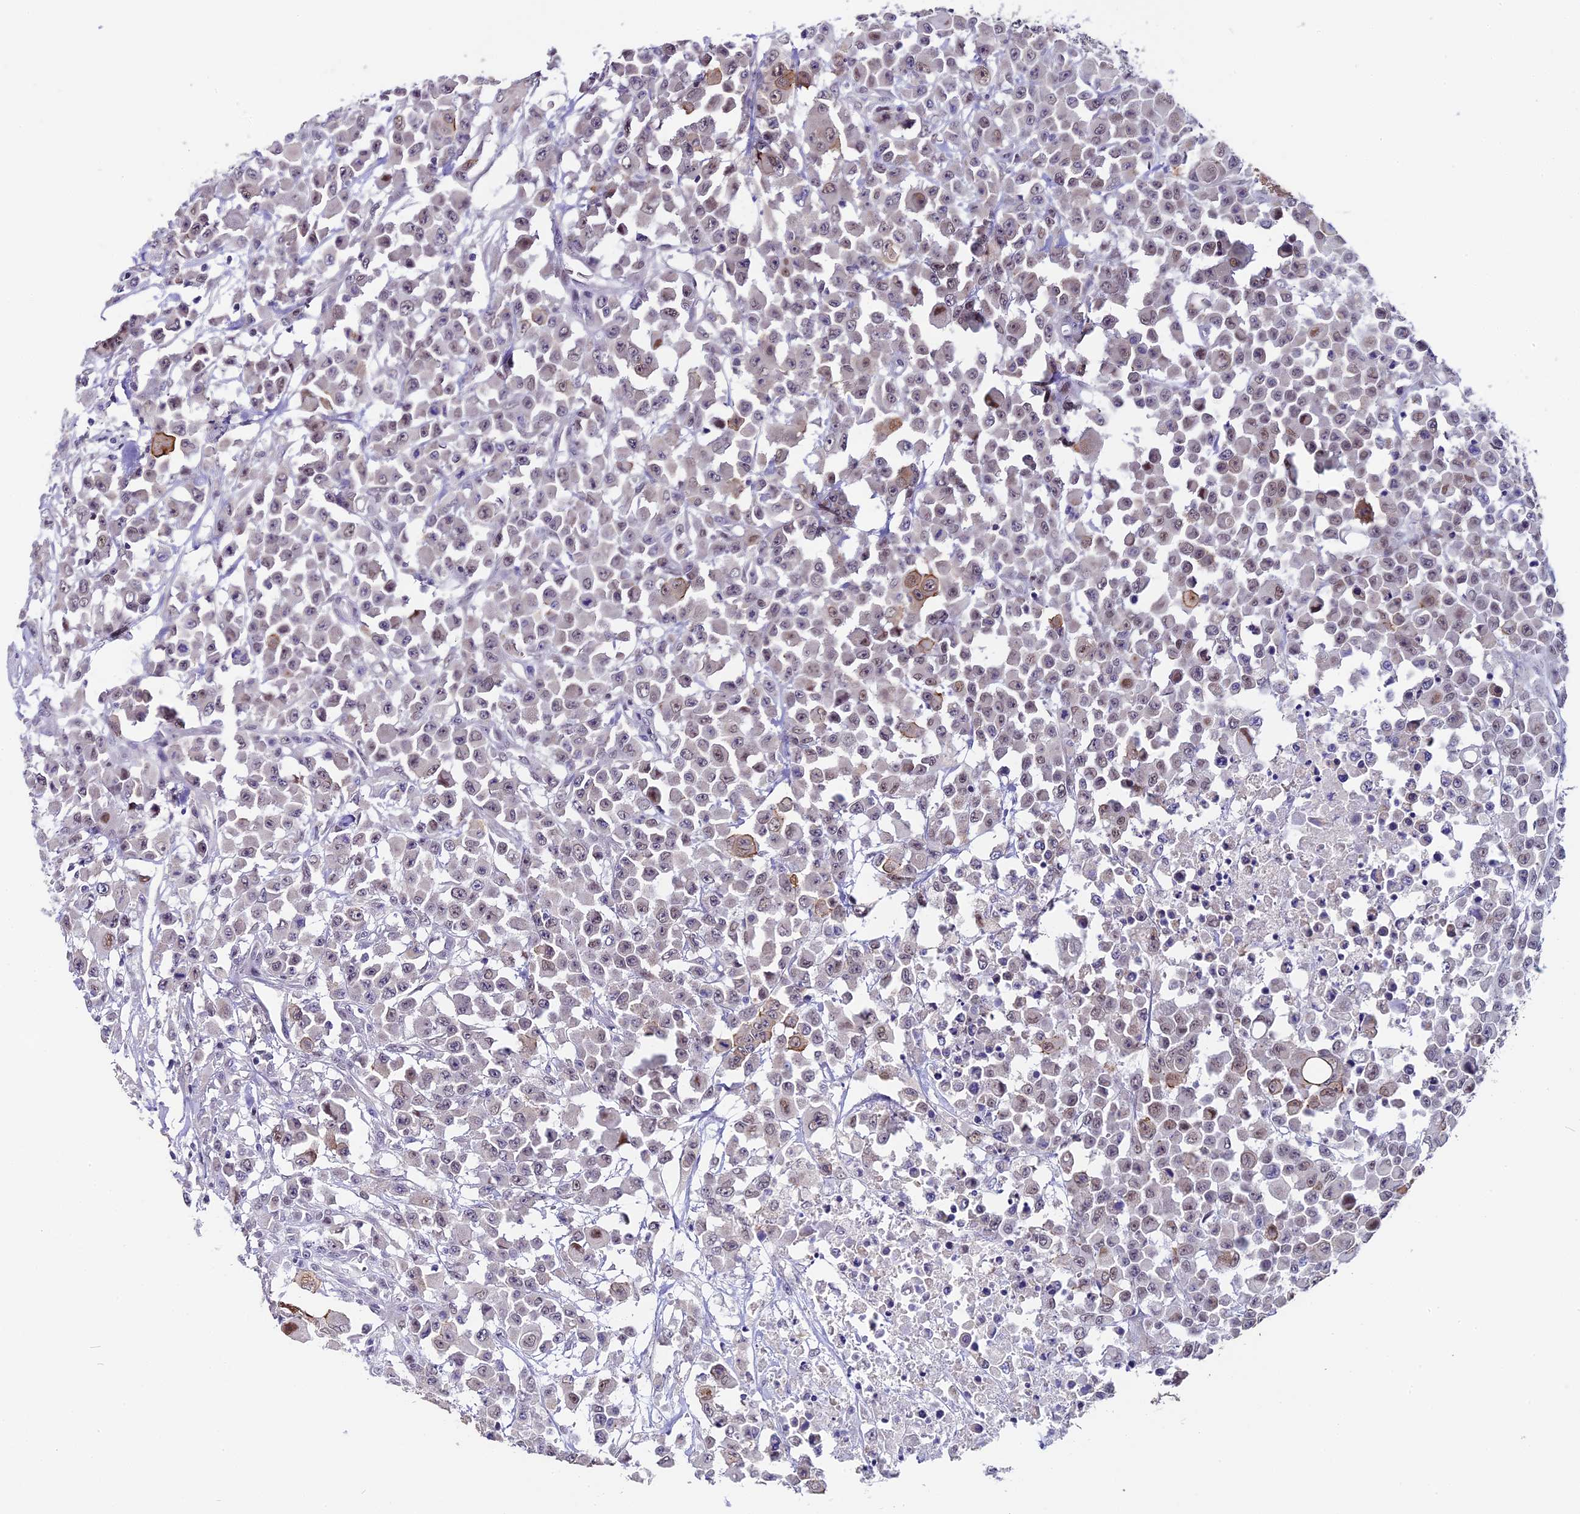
{"staining": {"intensity": "weak", "quantity": "<25%", "location": "cytoplasmic/membranous"}, "tissue": "colorectal cancer", "cell_type": "Tumor cells", "image_type": "cancer", "snomed": [{"axis": "morphology", "description": "Adenocarcinoma, NOS"}, {"axis": "topography", "description": "Colon"}], "caption": "Immunohistochemical staining of human colorectal adenocarcinoma displays no significant positivity in tumor cells.", "gene": "OSGEP", "patient": {"sex": "male", "age": 51}}